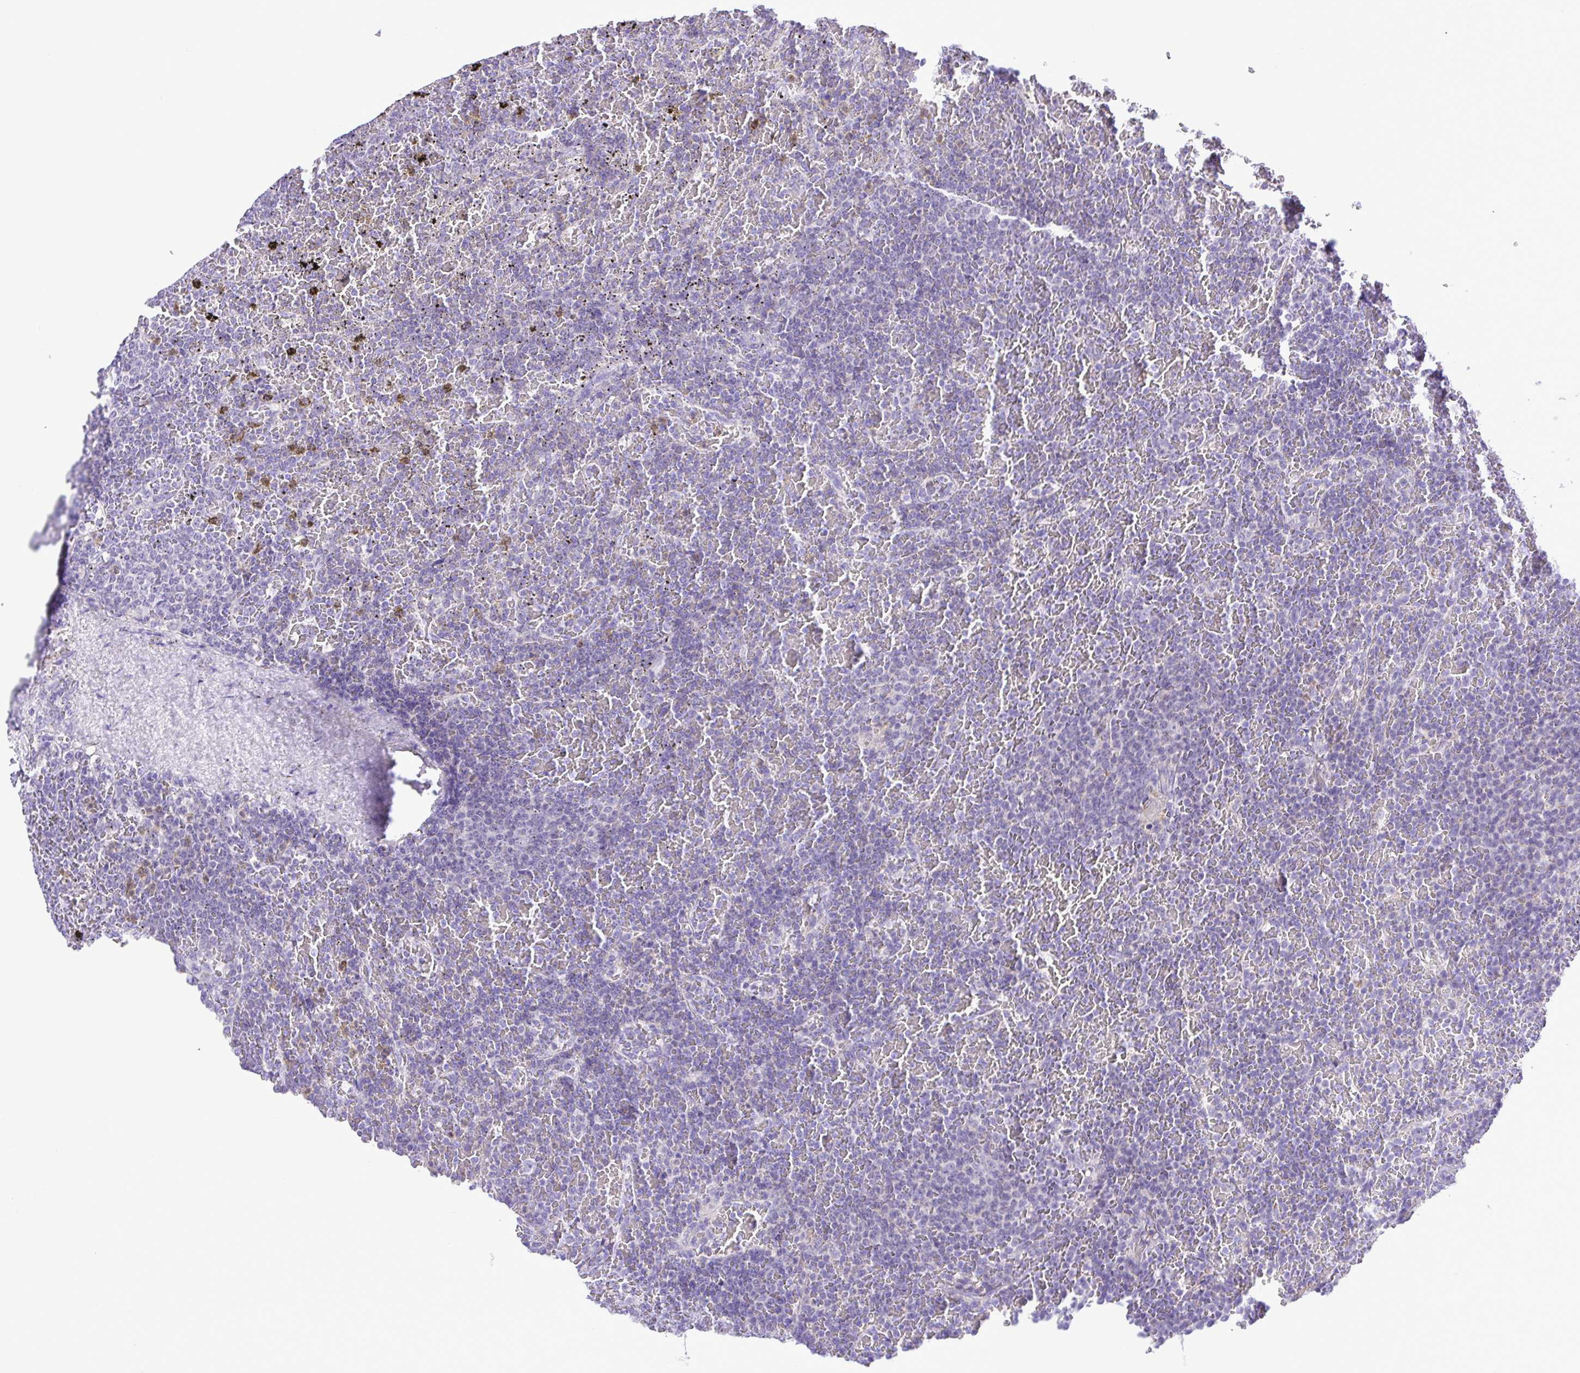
{"staining": {"intensity": "negative", "quantity": "none", "location": "none"}, "tissue": "lymphoma", "cell_type": "Tumor cells", "image_type": "cancer", "snomed": [{"axis": "morphology", "description": "Malignant lymphoma, non-Hodgkin's type, Low grade"}, {"axis": "topography", "description": "Spleen"}], "caption": "Immunohistochemical staining of human lymphoma shows no significant positivity in tumor cells.", "gene": "SYT1", "patient": {"sex": "female", "age": 77}}